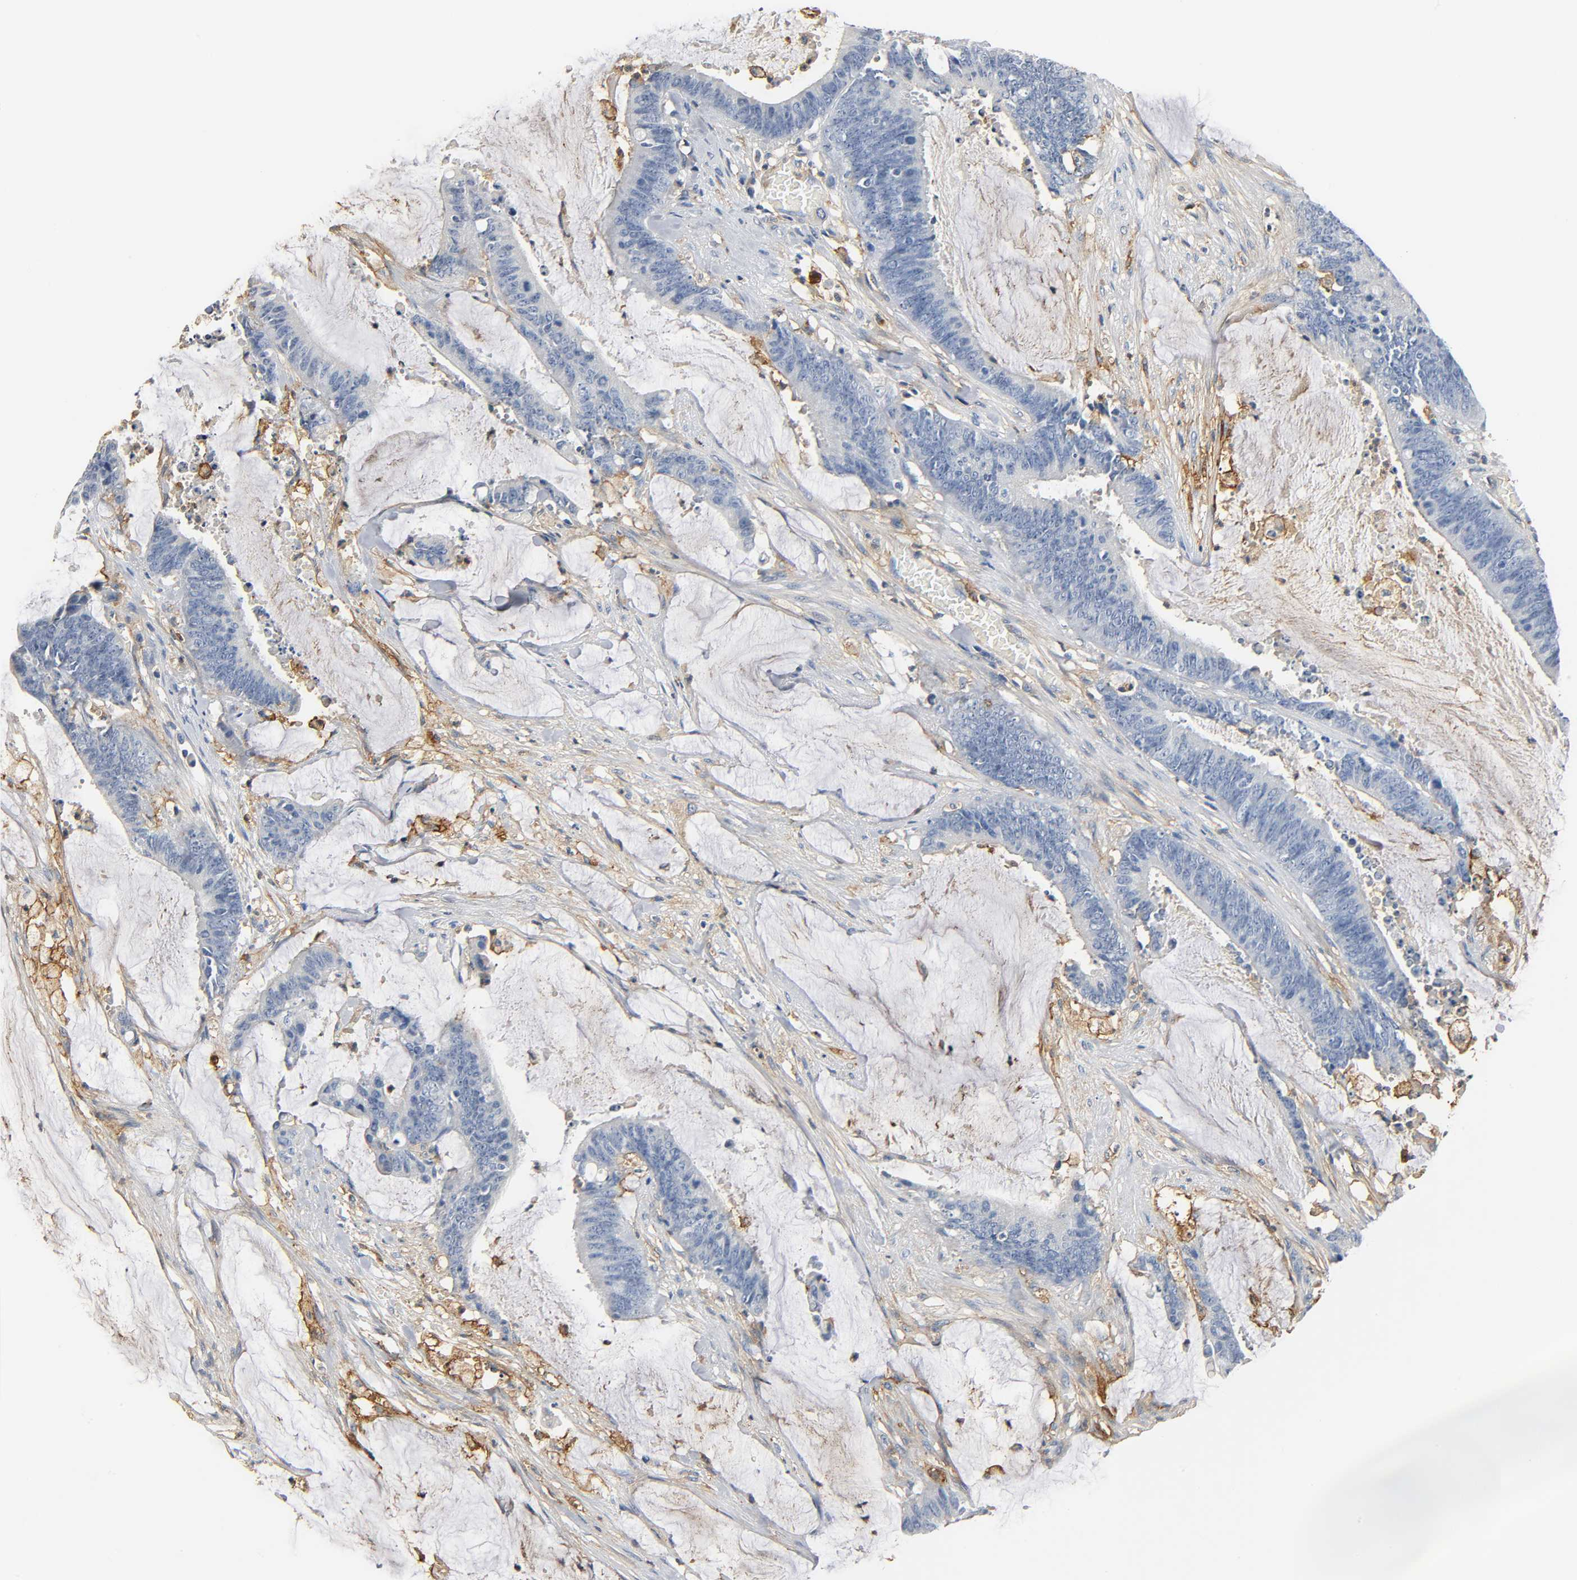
{"staining": {"intensity": "negative", "quantity": "none", "location": "none"}, "tissue": "colorectal cancer", "cell_type": "Tumor cells", "image_type": "cancer", "snomed": [{"axis": "morphology", "description": "Adenocarcinoma, NOS"}, {"axis": "topography", "description": "Rectum"}], "caption": "Immunohistochemistry histopathology image of colorectal cancer (adenocarcinoma) stained for a protein (brown), which shows no expression in tumor cells.", "gene": "ANPEP", "patient": {"sex": "female", "age": 66}}